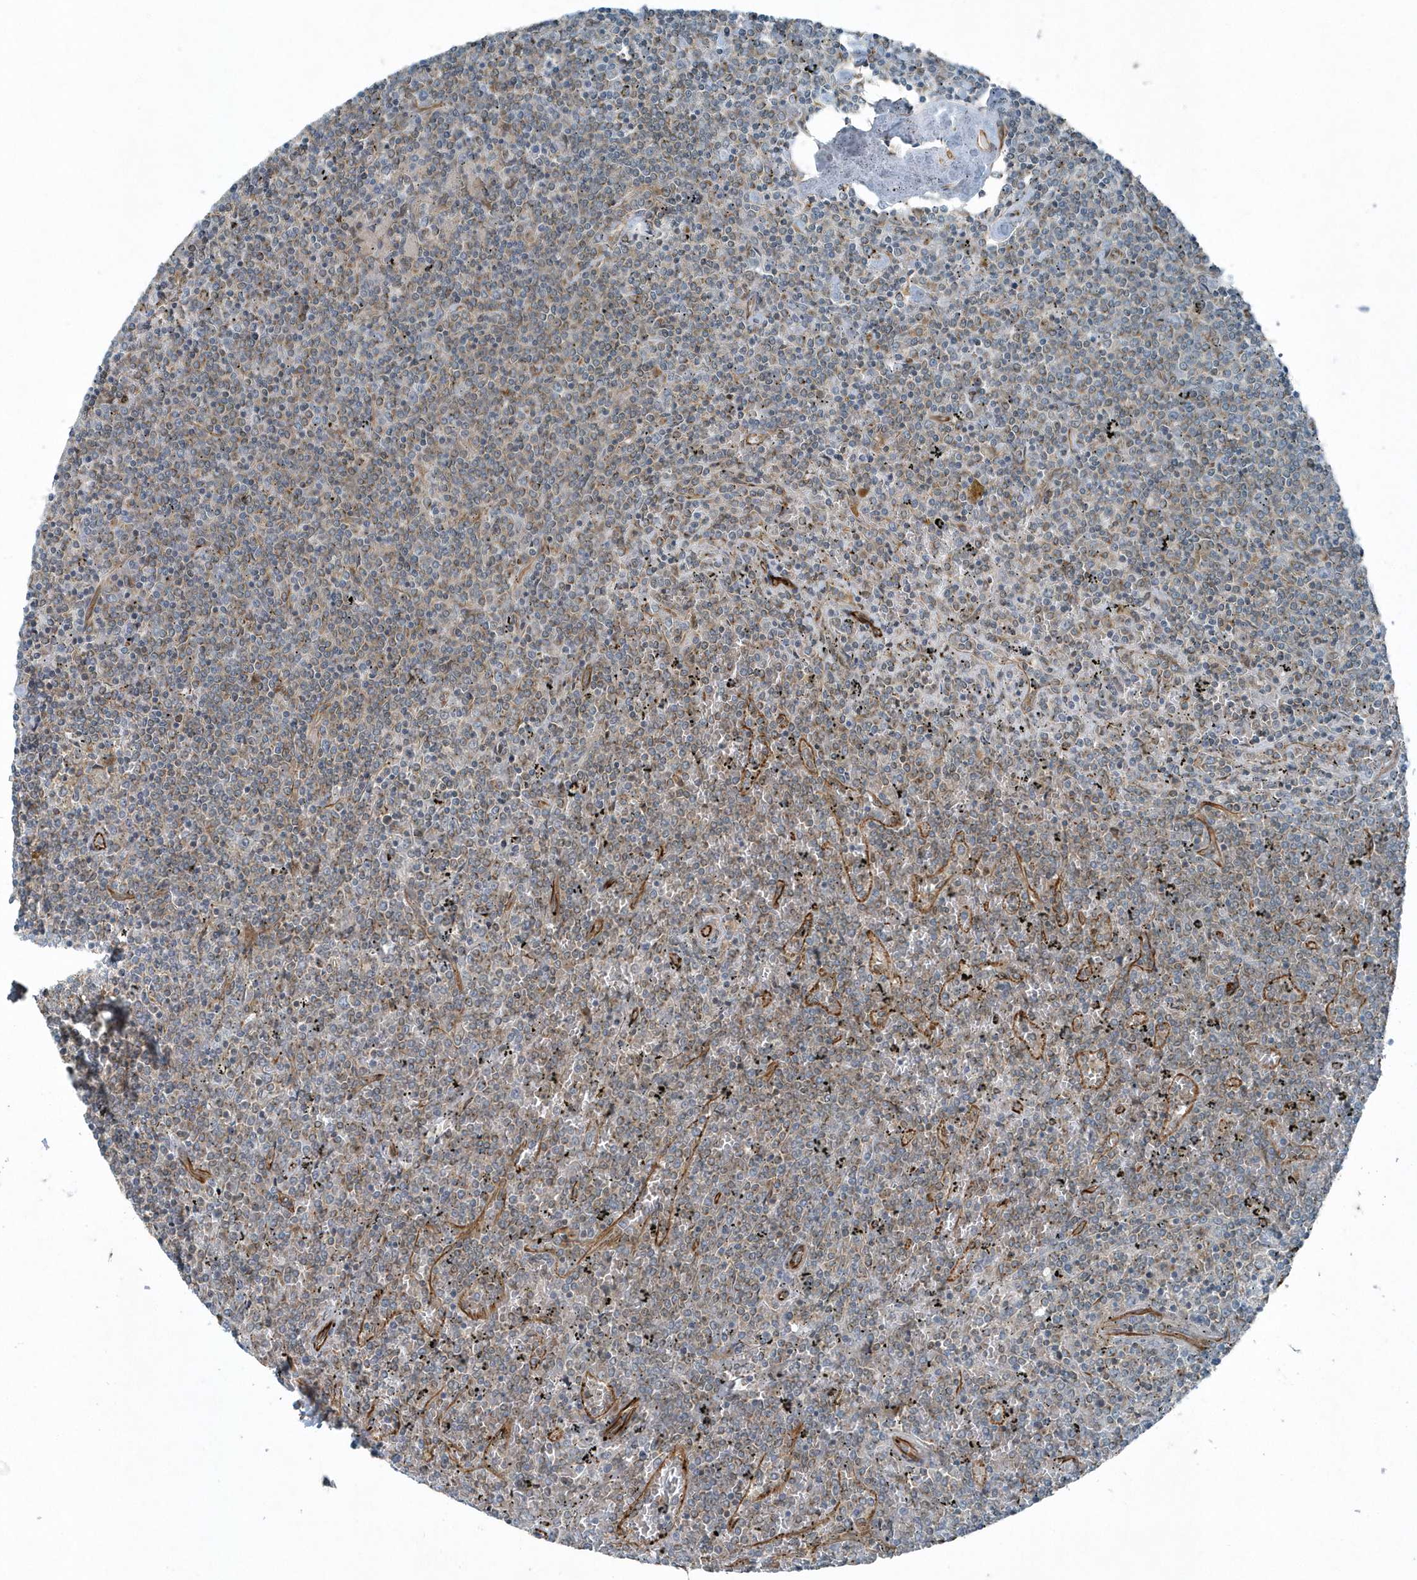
{"staining": {"intensity": "weak", "quantity": "25%-75%", "location": "cytoplasmic/membranous"}, "tissue": "lymphoma", "cell_type": "Tumor cells", "image_type": "cancer", "snomed": [{"axis": "morphology", "description": "Malignant lymphoma, non-Hodgkin's type, Low grade"}, {"axis": "topography", "description": "Spleen"}], "caption": "This is a histology image of immunohistochemistry staining of lymphoma, which shows weak positivity in the cytoplasmic/membranous of tumor cells.", "gene": "GCC2", "patient": {"sex": "female", "age": 19}}